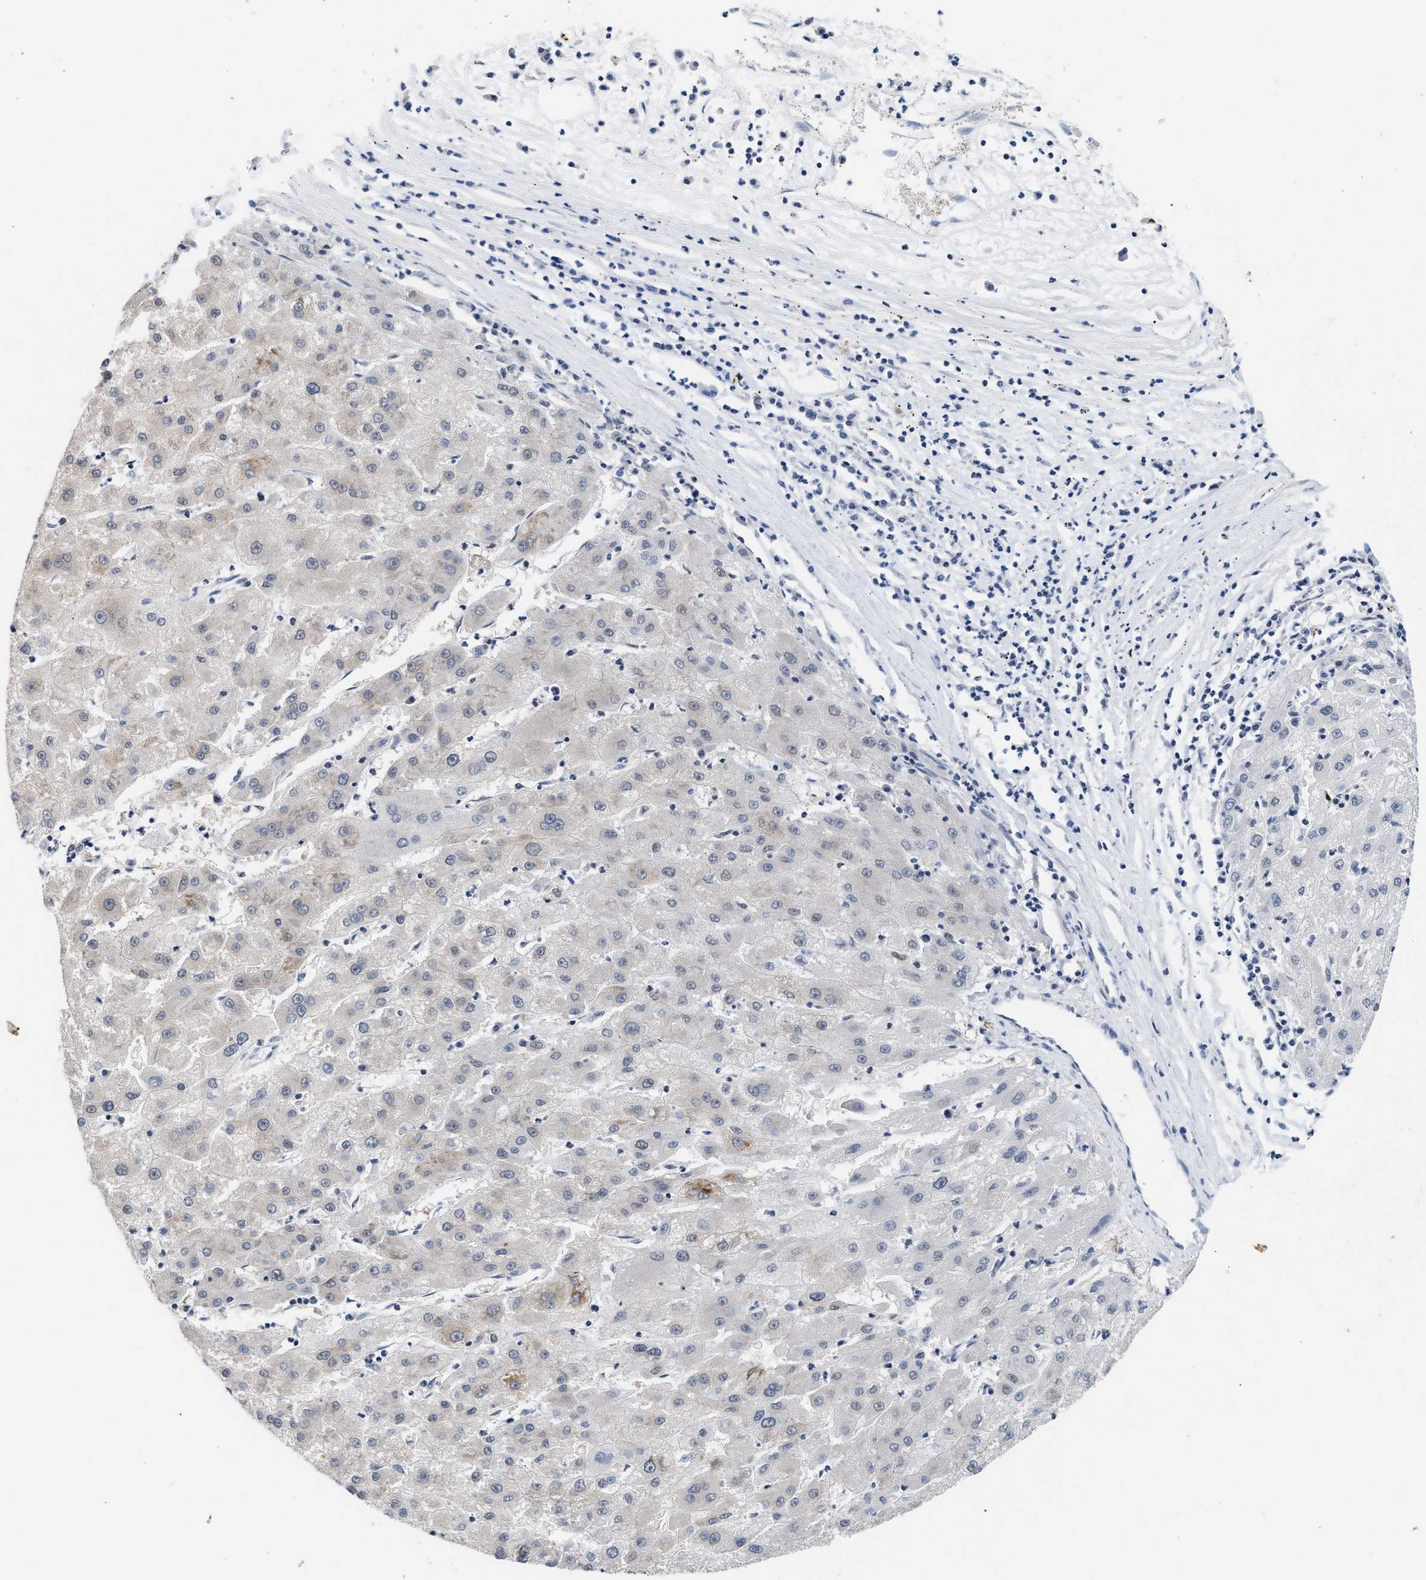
{"staining": {"intensity": "moderate", "quantity": "<25%", "location": "cytoplasmic/membranous"}, "tissue": "liver cancer", "cell_type": "Tumor cells", "image_type": "cancer", "snomed": [{"axis": "morphology", "description": "Carcinoma, Hepatocellular, NOS"}, {"axis": "topography", "description": "Liver"}], "caption": "A photomicrograph of liver cancer stained for a protein demonstrates moderate cytoplasmic/membranous brown staining in tumor cells.", "gene": "TXNRD3", "patient": {"sex": "male", "age": 72}}